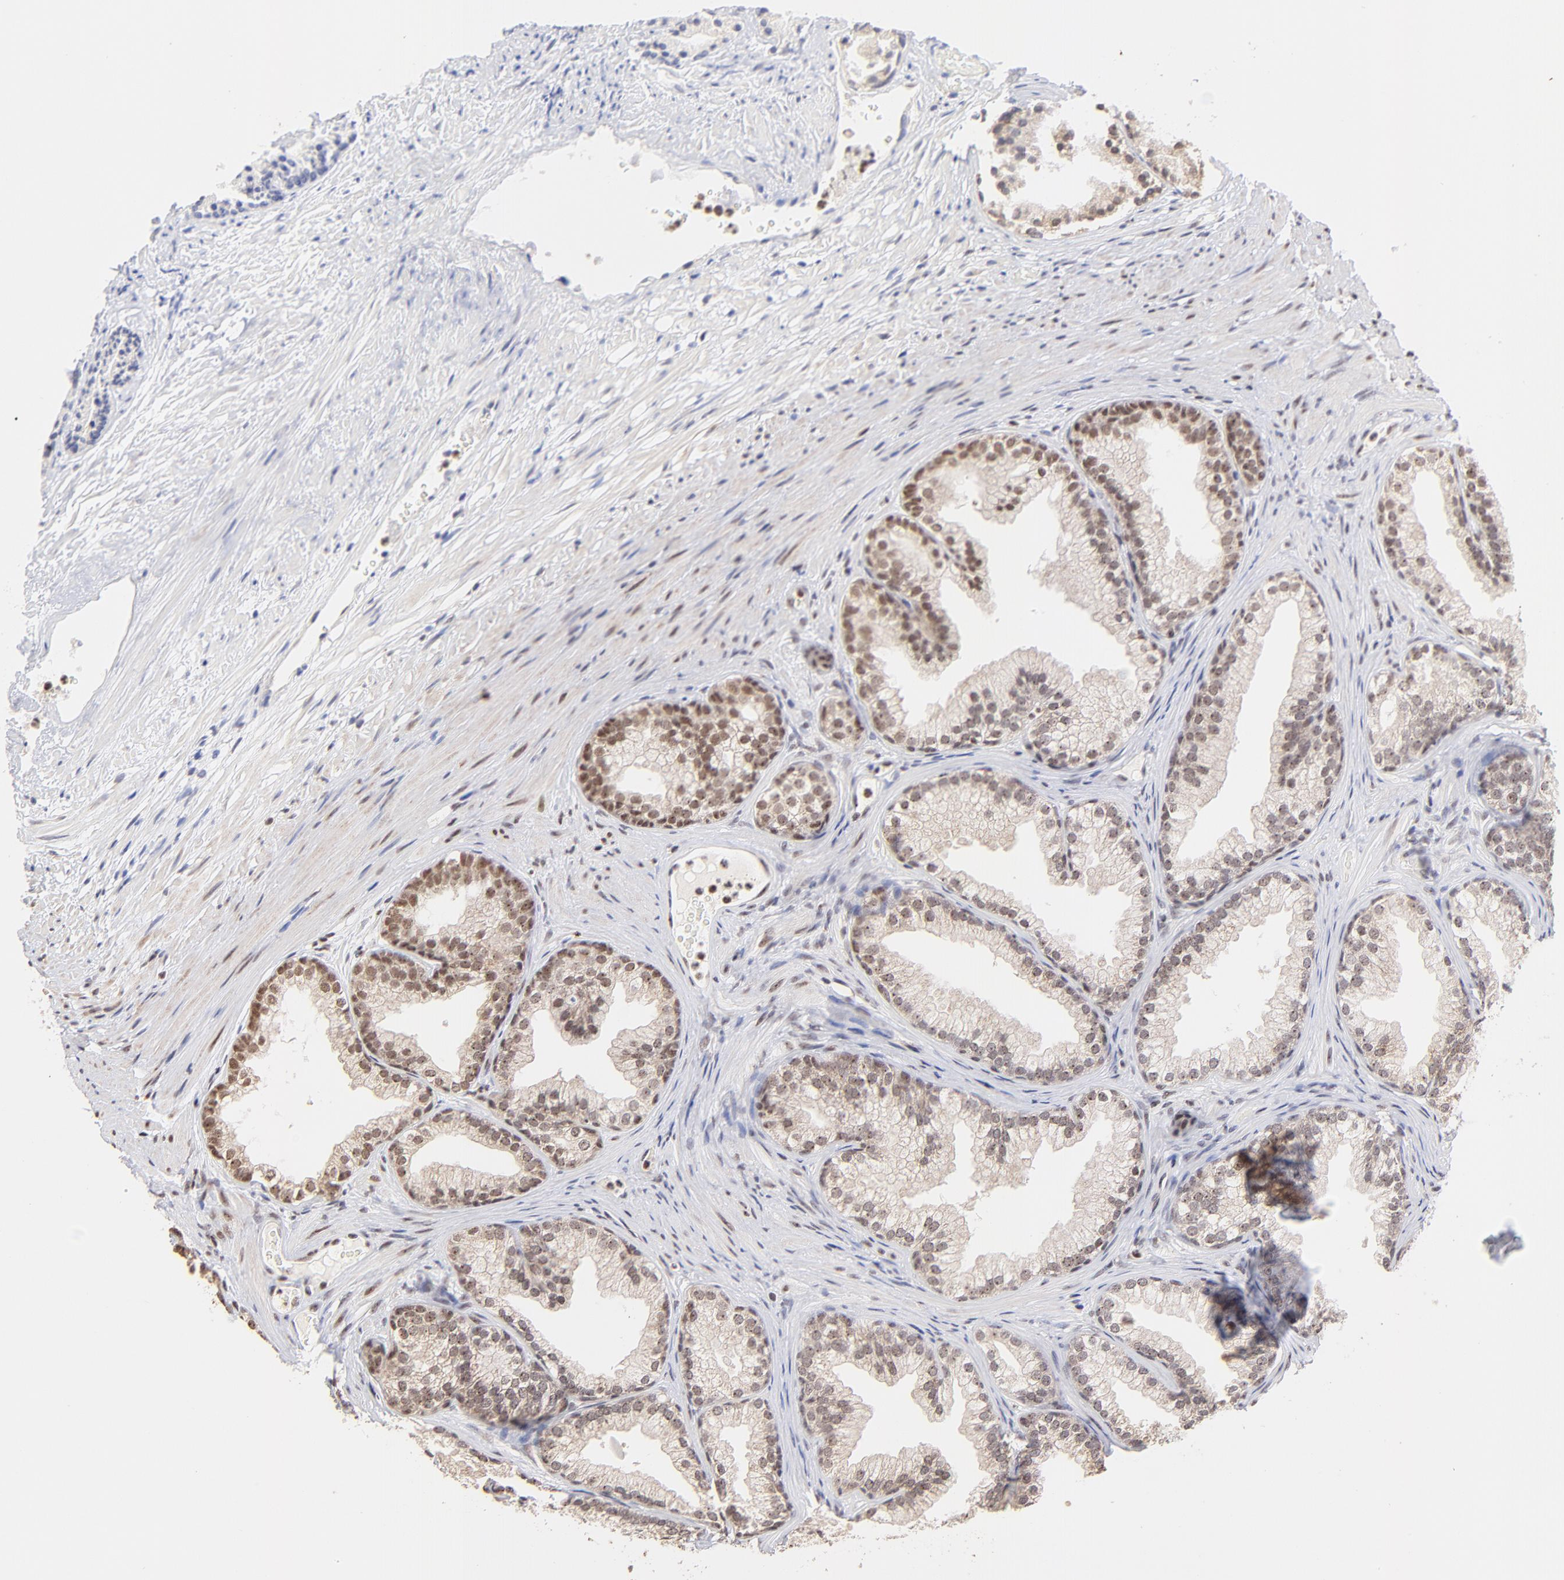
{"staining": {"intensity": "weak", "quantity": ">75%", "location": "nuclear"}, "tissue": "prostate", "cell_type": "Glandular cells", "image_type": "normal", "snomed": [{"axis": "morphology", "description": "Normal tissue, NOS"}, {"axis": "topography", "description": "Prostate"}], "caption": "Weak nuclear protein expression is identified in about >75% of glandular cells in prostate. The staining was performed using DAB, with brown indicating positive protein expression. Nuclei are stained blue with hematoxylin.", "gene": "ZNF670", "patient": {"sex": "male", "age": 76}}